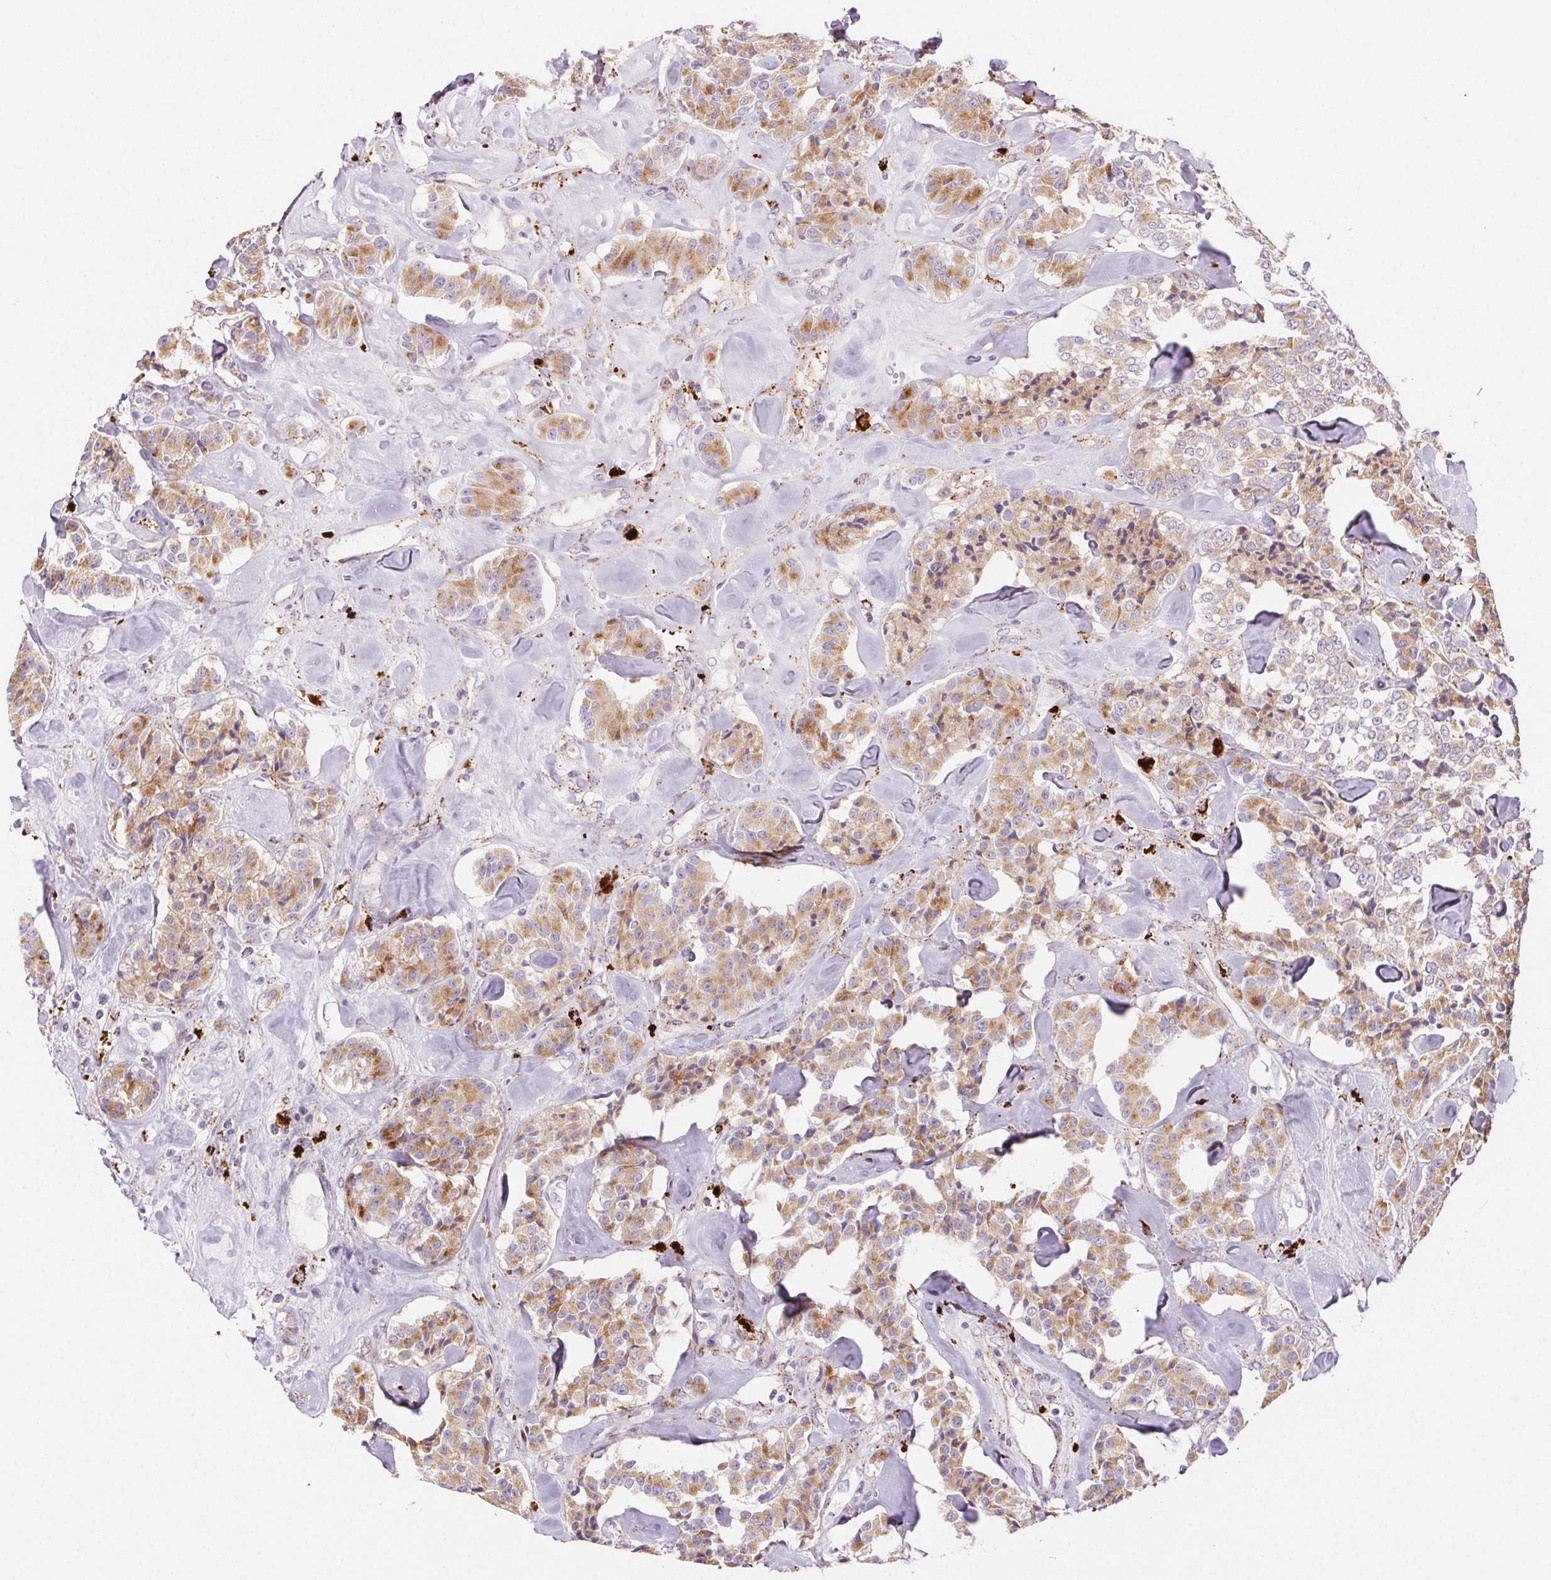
{"staining": {"intensity": "weak", "quantity": ">75%", "location": "cytoplasmic/membranous"}, "tissue": "carcinoid", "cell_type": "Tumor cells", "image_type": "cancer", "snomed": [{"axis": "morphology", "description": "Carcinoid, malignant, NOS"}, {"axis": "topography", "description": "Pancreas"}], "caption": "Weak cytoplasmic/membranous expression for a protein is present in approximately >75% of tumor cells of carcinoid using IHC.", "gene": "SCPEP1", "patient": {"sex": "male", "age": 41}}